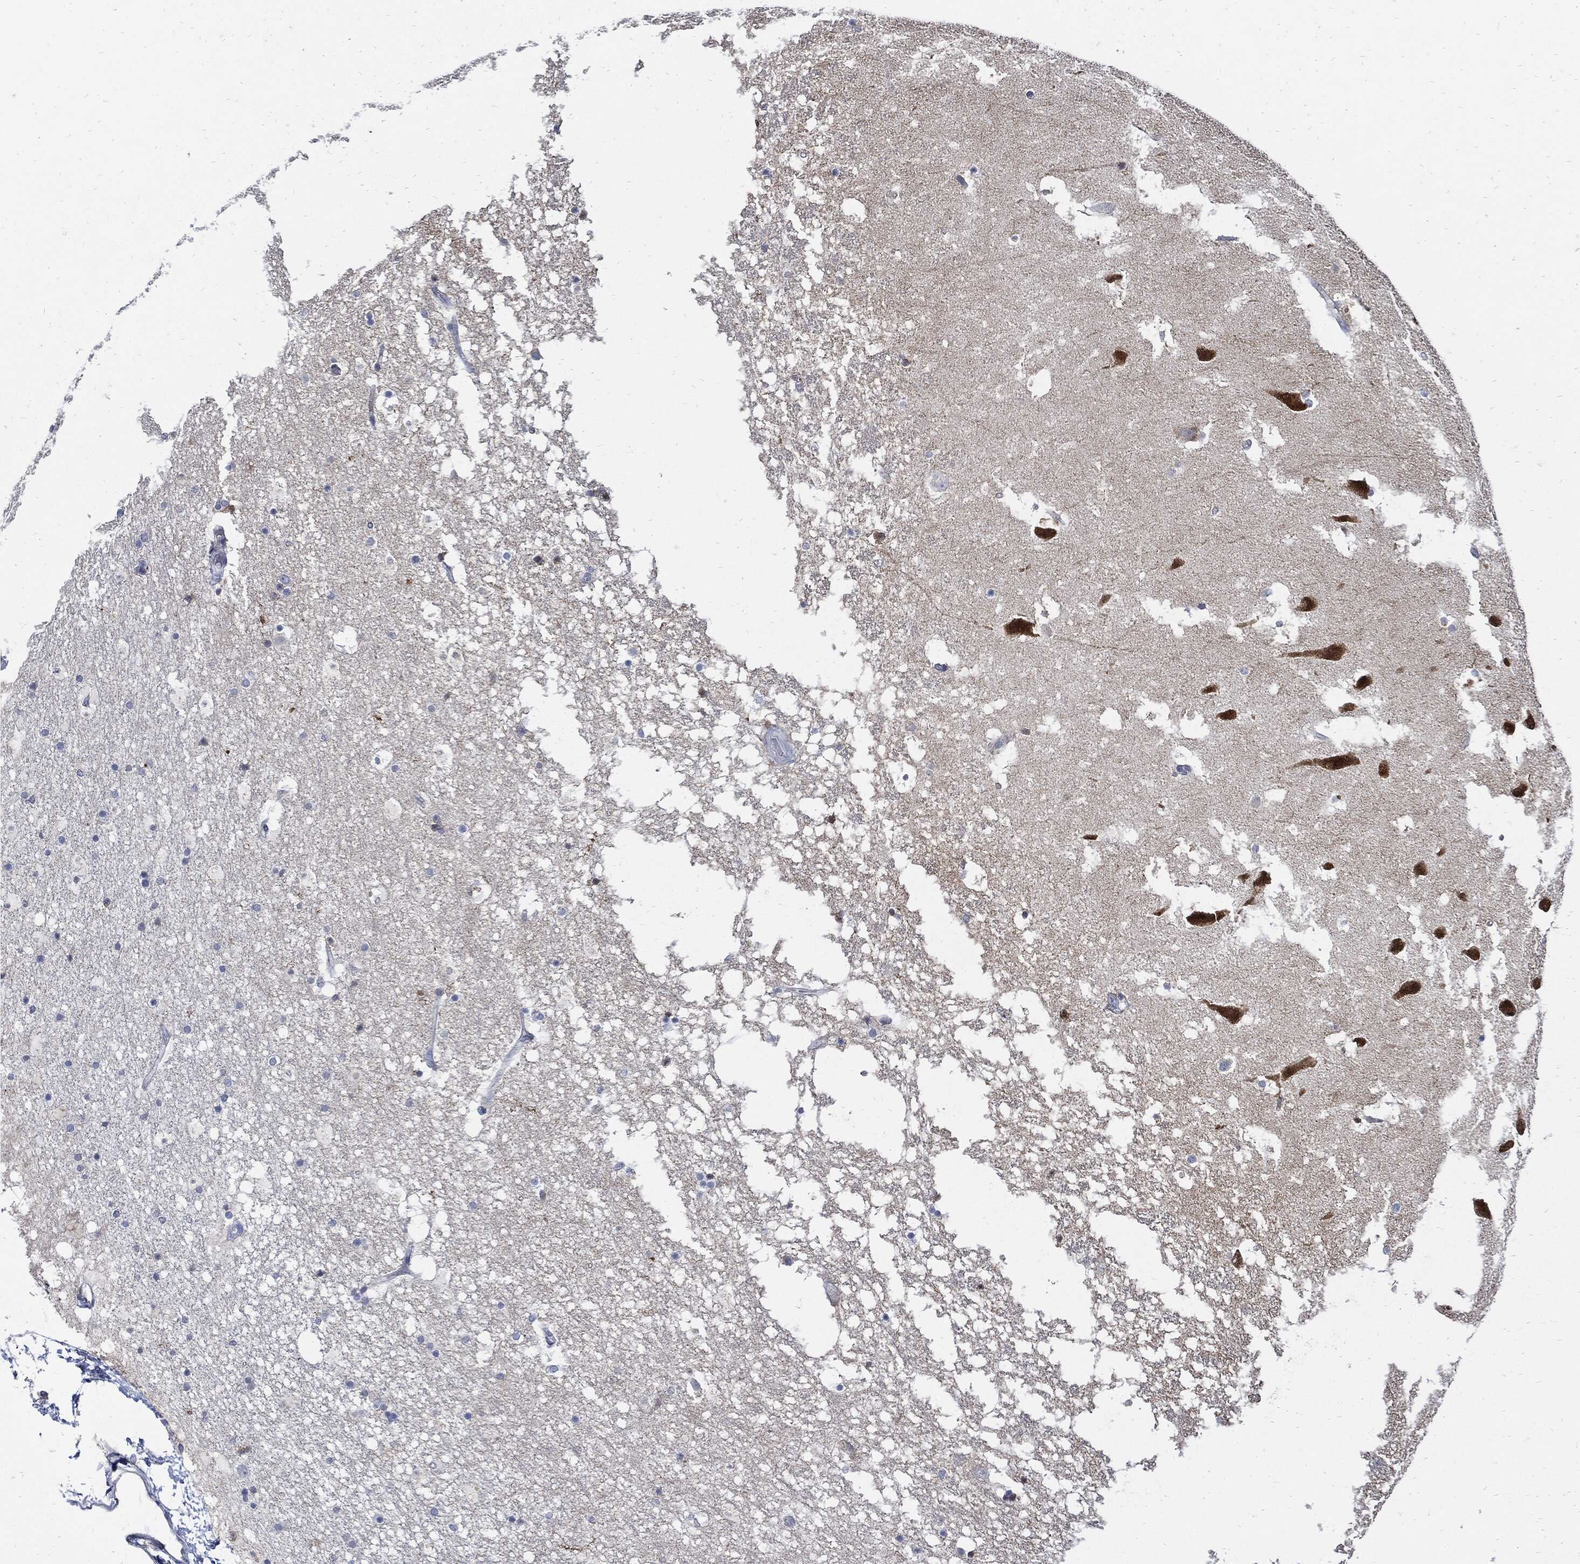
{"staining": {"intensity": "negative", "quantity": "none", "location": "none"}, "tissue": "hippocampus", "cell_type": "Glial cells", "image_type": "normal", "snomed": [{"axis": "morphology", "description": "Normal tissue, NOS"}, {"axis": "topography", "description": "Hippocampus"}], "caption": "The photomicrograph displays no significant positivity in glial cells of hippocampus. (DAB immunohistochemistry (IHC), high magnification).", "gene": "CPE", "patient": {"sex": "male", "age": 51}}